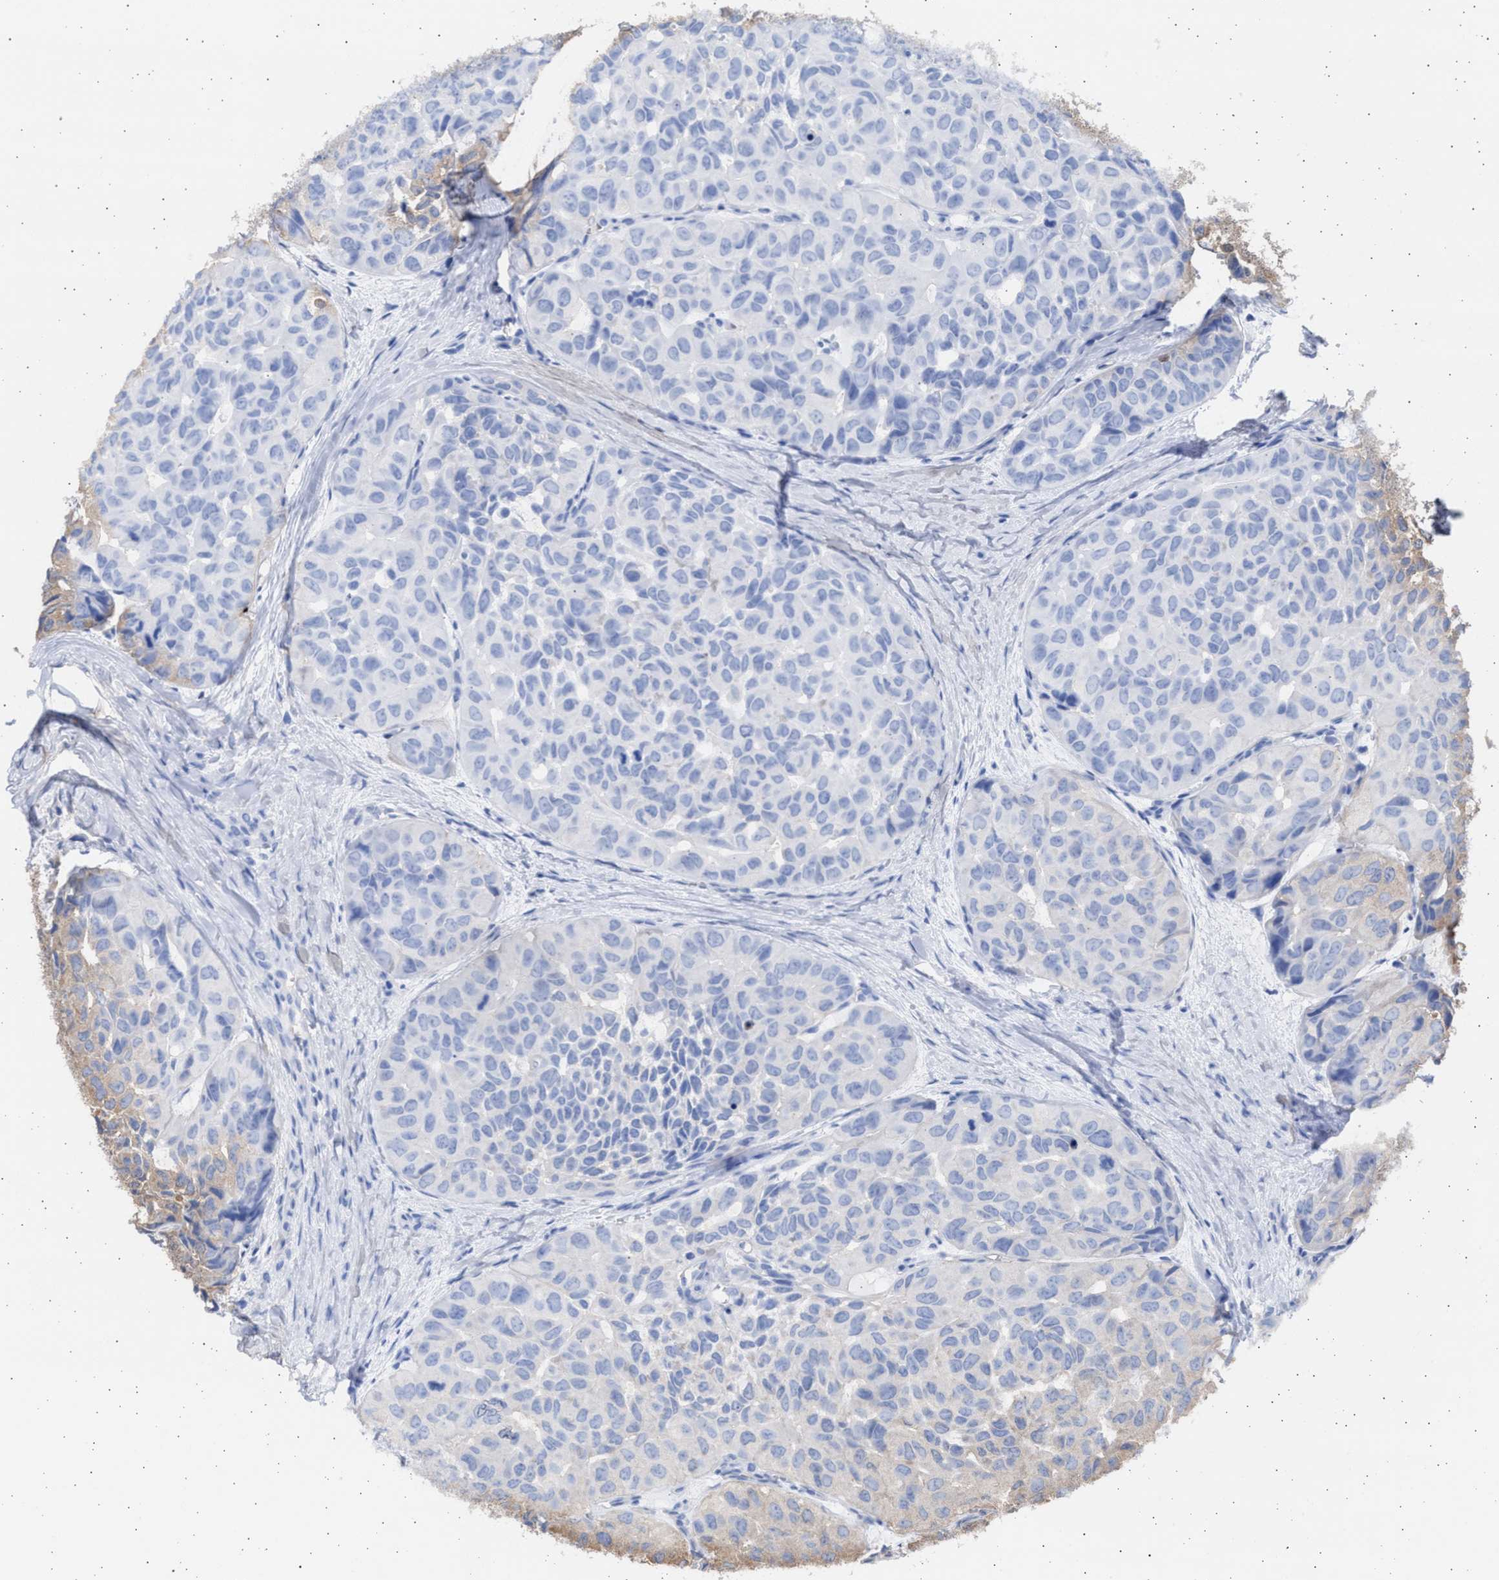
{"staining": {"intensity": "weak", "quantity": "<25%", "location": "cytoplasmic/membranous"}, "tissue": "head and neck cancer", "cell_type": "Tumor cells", "image_type": "cancer", "snomed": [{"axis": "morphology", "description": "Adenocarcinoma, NOS"}, {"axis": "topography", "description": "Salivary gland, NOS"}, {"axis": "topography", "description": "Head-Neck"}], "caption": "IHC image of neoplastic tissue: adenocarcinoma (head and neck) stained with DAB shows no significant protein positivity in tumor cells.", "gene": "ALDOC", "patient": {"sex": "female", "age": 76}}